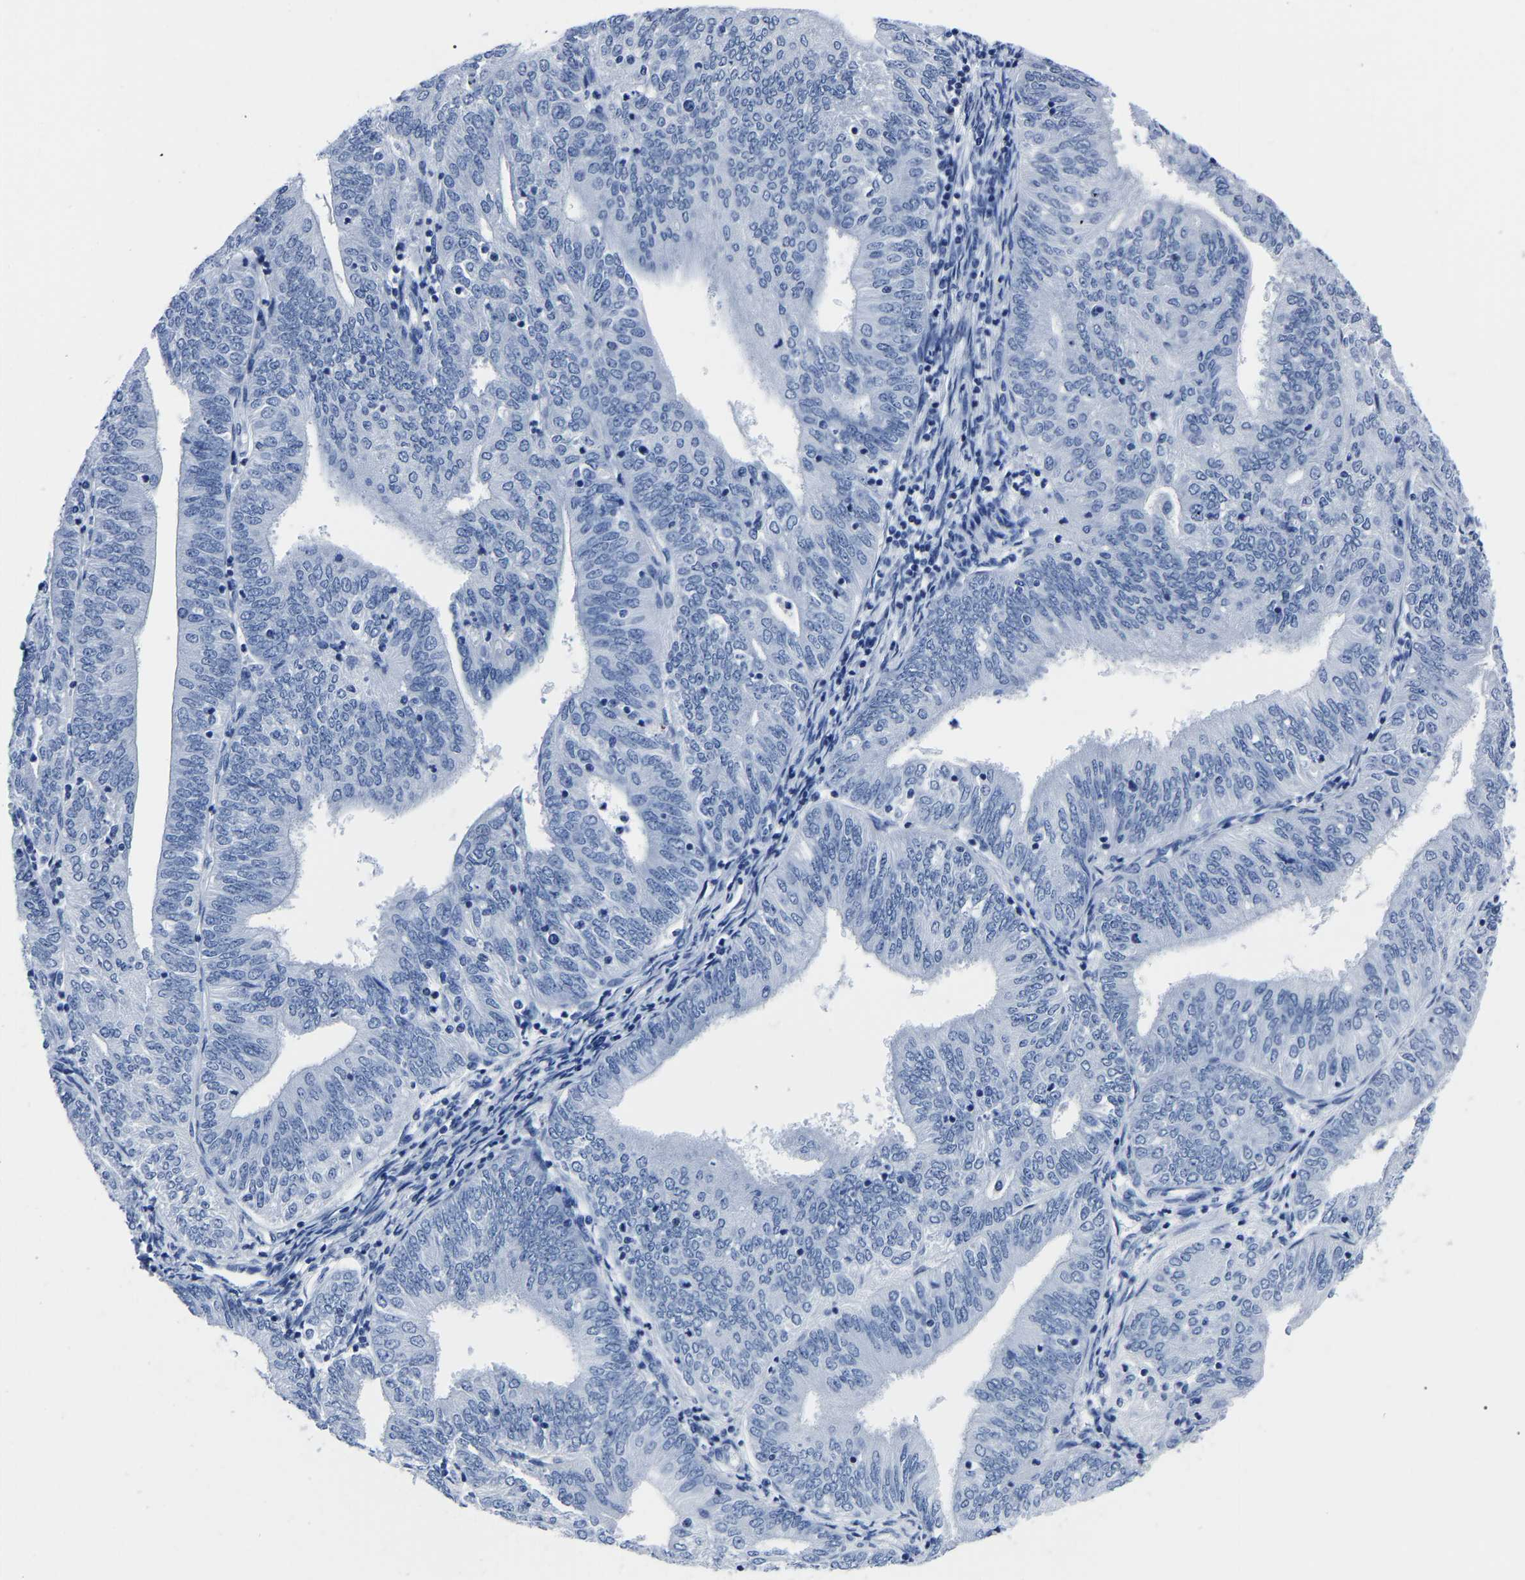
{"staining": {"intensity": "negative", "quantity": "none", "location": "none"}, "tissue": "endometrial cancer", "cell_type": "Tumor cells", "image_type": "cancer", "snomed": [{"axis": "morphology", "description": "Adenocarcinoma, NOS"}, {"axis": "topography", "description": "Endometrium"}], "caption": "IHC of human endometrial adenocarcinoma shows no positivity in tumor cells.", "gene": "IMPG2", "patient": {"sex": "female", "age": 58}}